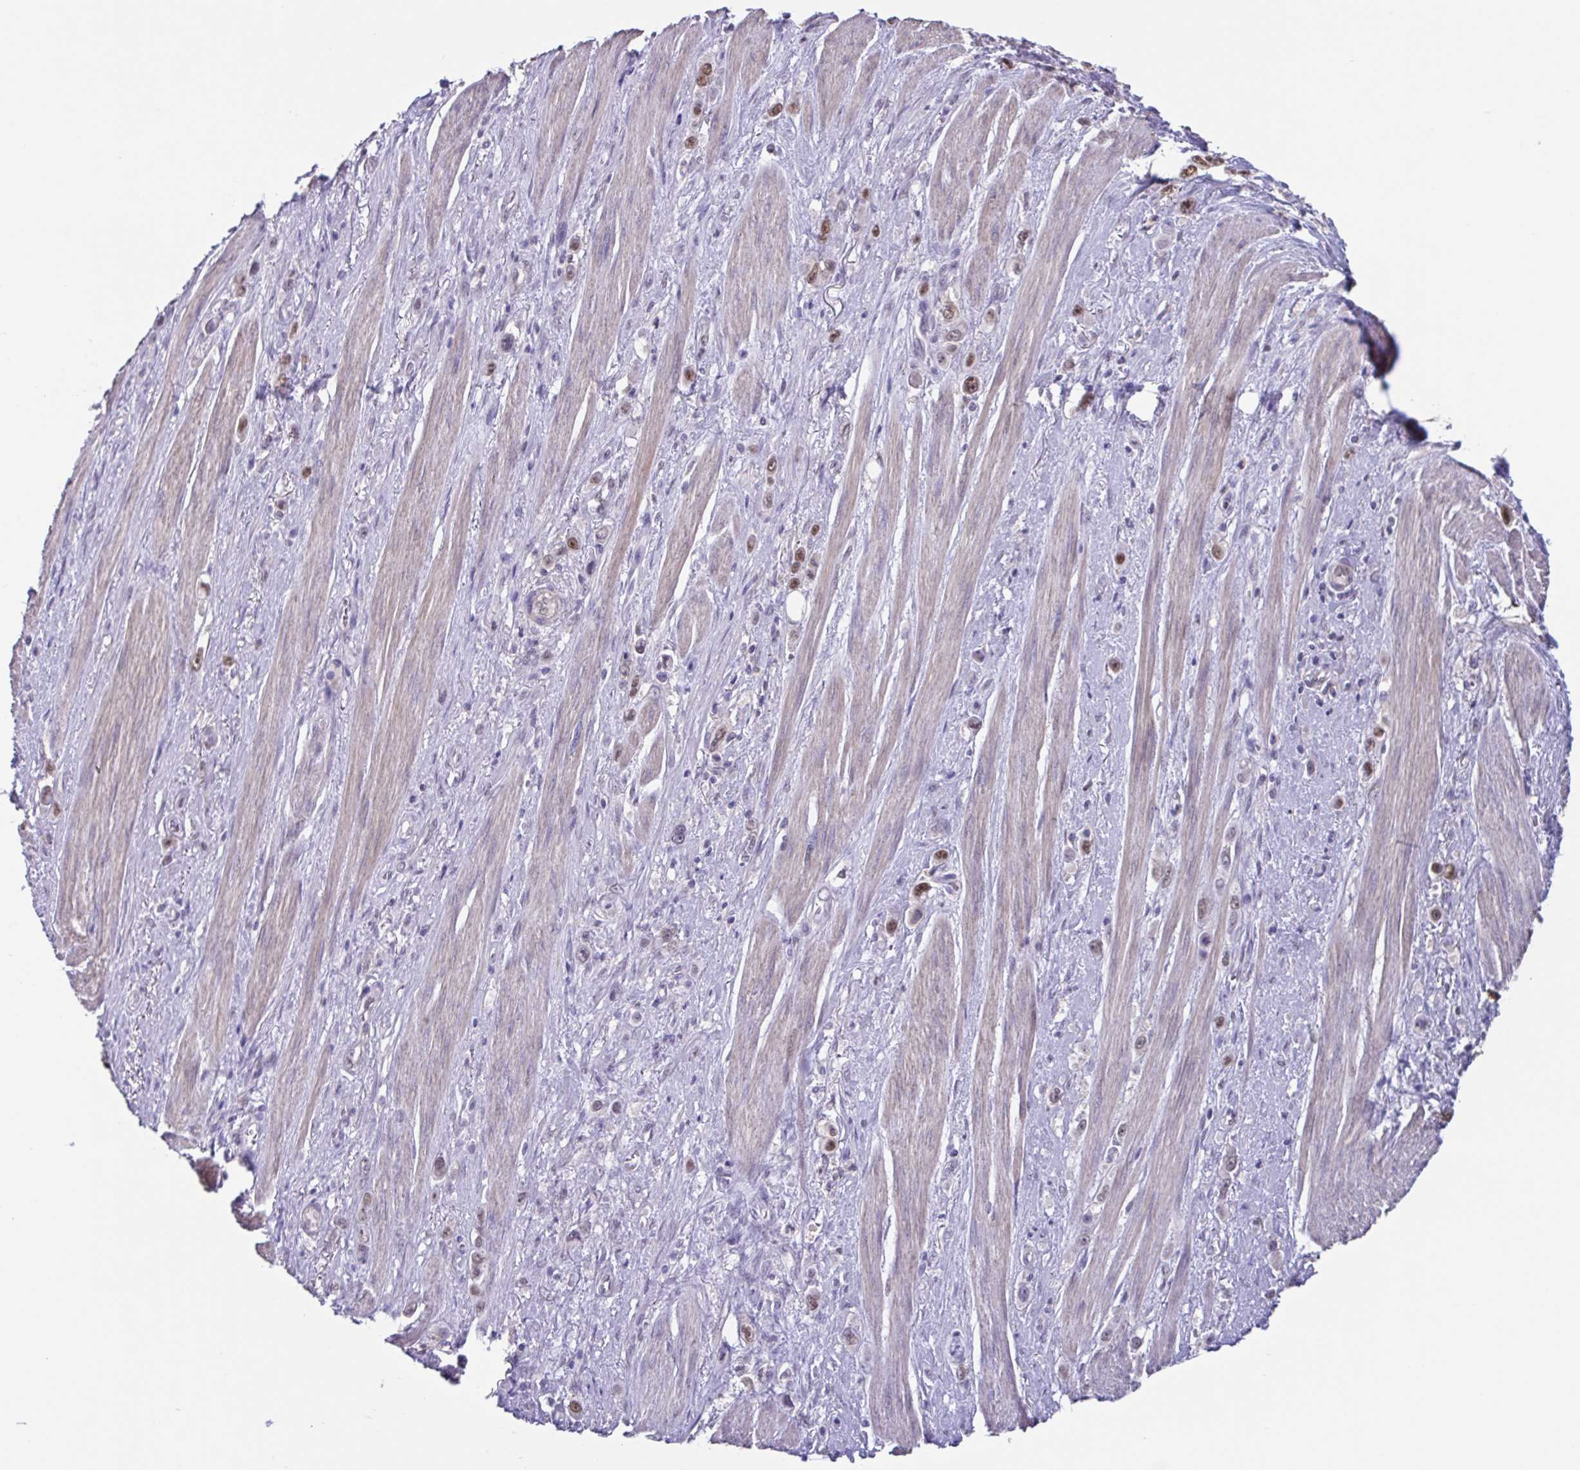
{"staining": {"intensity": "moderate", "quantity": "25%-75%", "location": "nuclear"}, "tissue": "stomach cancer", "cell_type": "Tumor cells", "image_type": "cancer", "snomed": [{"axis": "morphology", "description": "Adenocarcinoma, NOS"}, {"axis": "topography", "description": "Stomach, upper"}], "caption": "IHC micrograph of human stomach cancer stained for a protein (brown), which displays medium levels of moderate nuclear positivity in about 25%-75% of tumor cells.", "gene": "ACTRT3", "patient": {"sex": "male", "age": 75}}